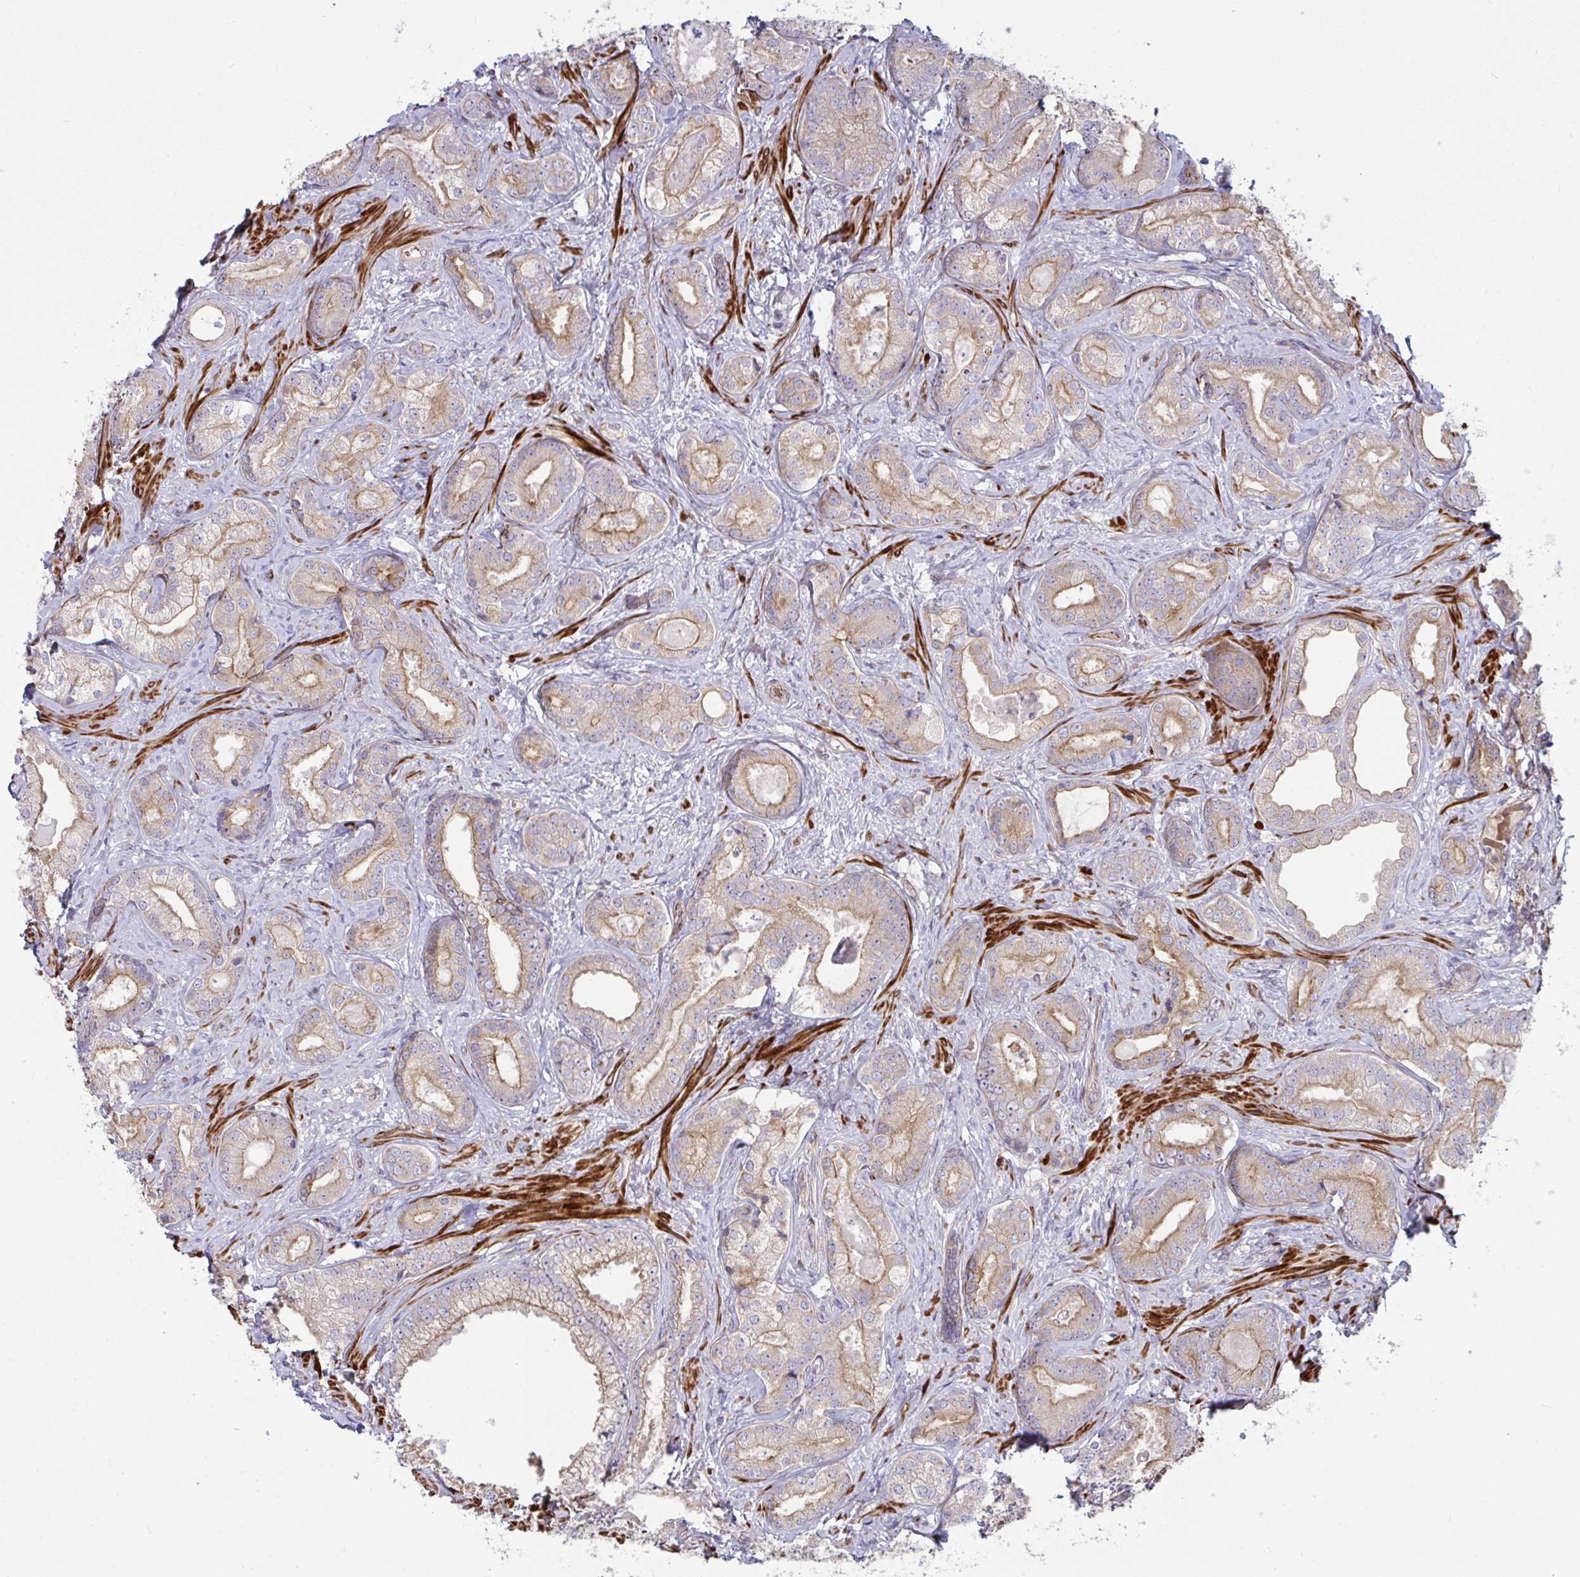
{"staining": {"intensity": "weak", "quantity": ">75%", "location": "cytoplasmic/membranous"}, "tissue": "prostate cancer", "cell_type": "Tumor cells", "image_type": "cancer", "snomed": [{"axis": "morphology", "description": "Adenocarcinoma, High grade"}, {"axis": "topography", "description": "Prostate"}], "caption": "Prostate cancer stained with immunohistochemistry (IHC) reveals weak cytoplasmic/membranous positivity in approximately >75% of tumor cells. Using DAB (3,3'-diaminobenzidine) (brown) and hematoxylin (blue) stains, captured at high magnification using brightfield microscopy.", "gene": "TANK", "patient": {"sex": "male", "age": 62}}